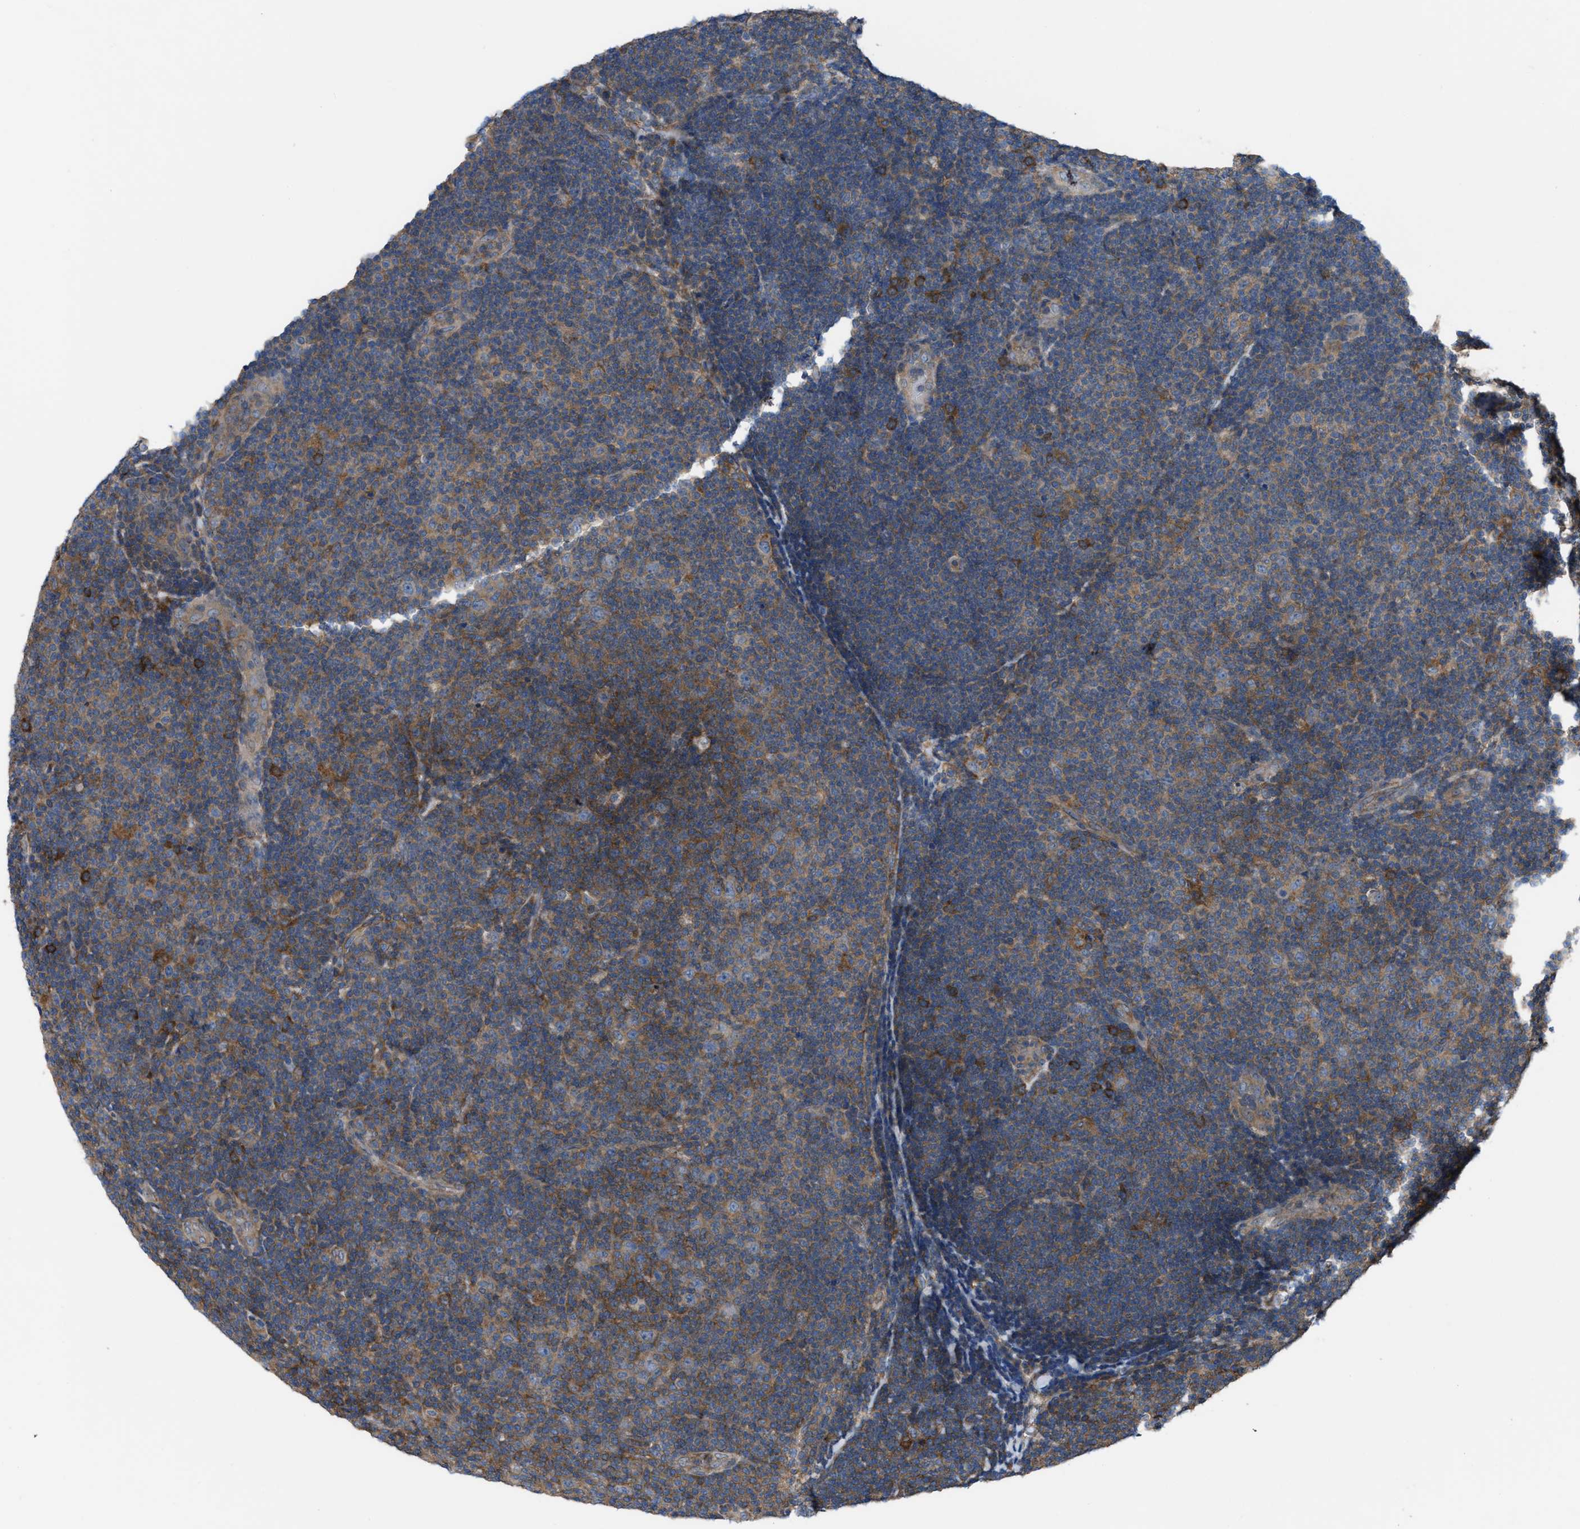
{"staining": {"intensity": "moderate", "quantity": ">75%", "location": "cytoplasmic/membranous"}, "tissue": "lymphoma", "cell_type": "Tumor cells", "image_type": "cancer", "snomed": [{"axis": "morphology", "description": "Malignant lymphoma, non-Hodgkin's type, Low grade"}, {"axis": "topography", "description": "Lymph node"}], "caption": "This is a micrograph of IHC staining of lymphoma, which shows moderate staining in the cytoplasmic/membranous of tumor cells.", "gene": "MYO18A", "patient": {"sex": "male", "age": 83}}